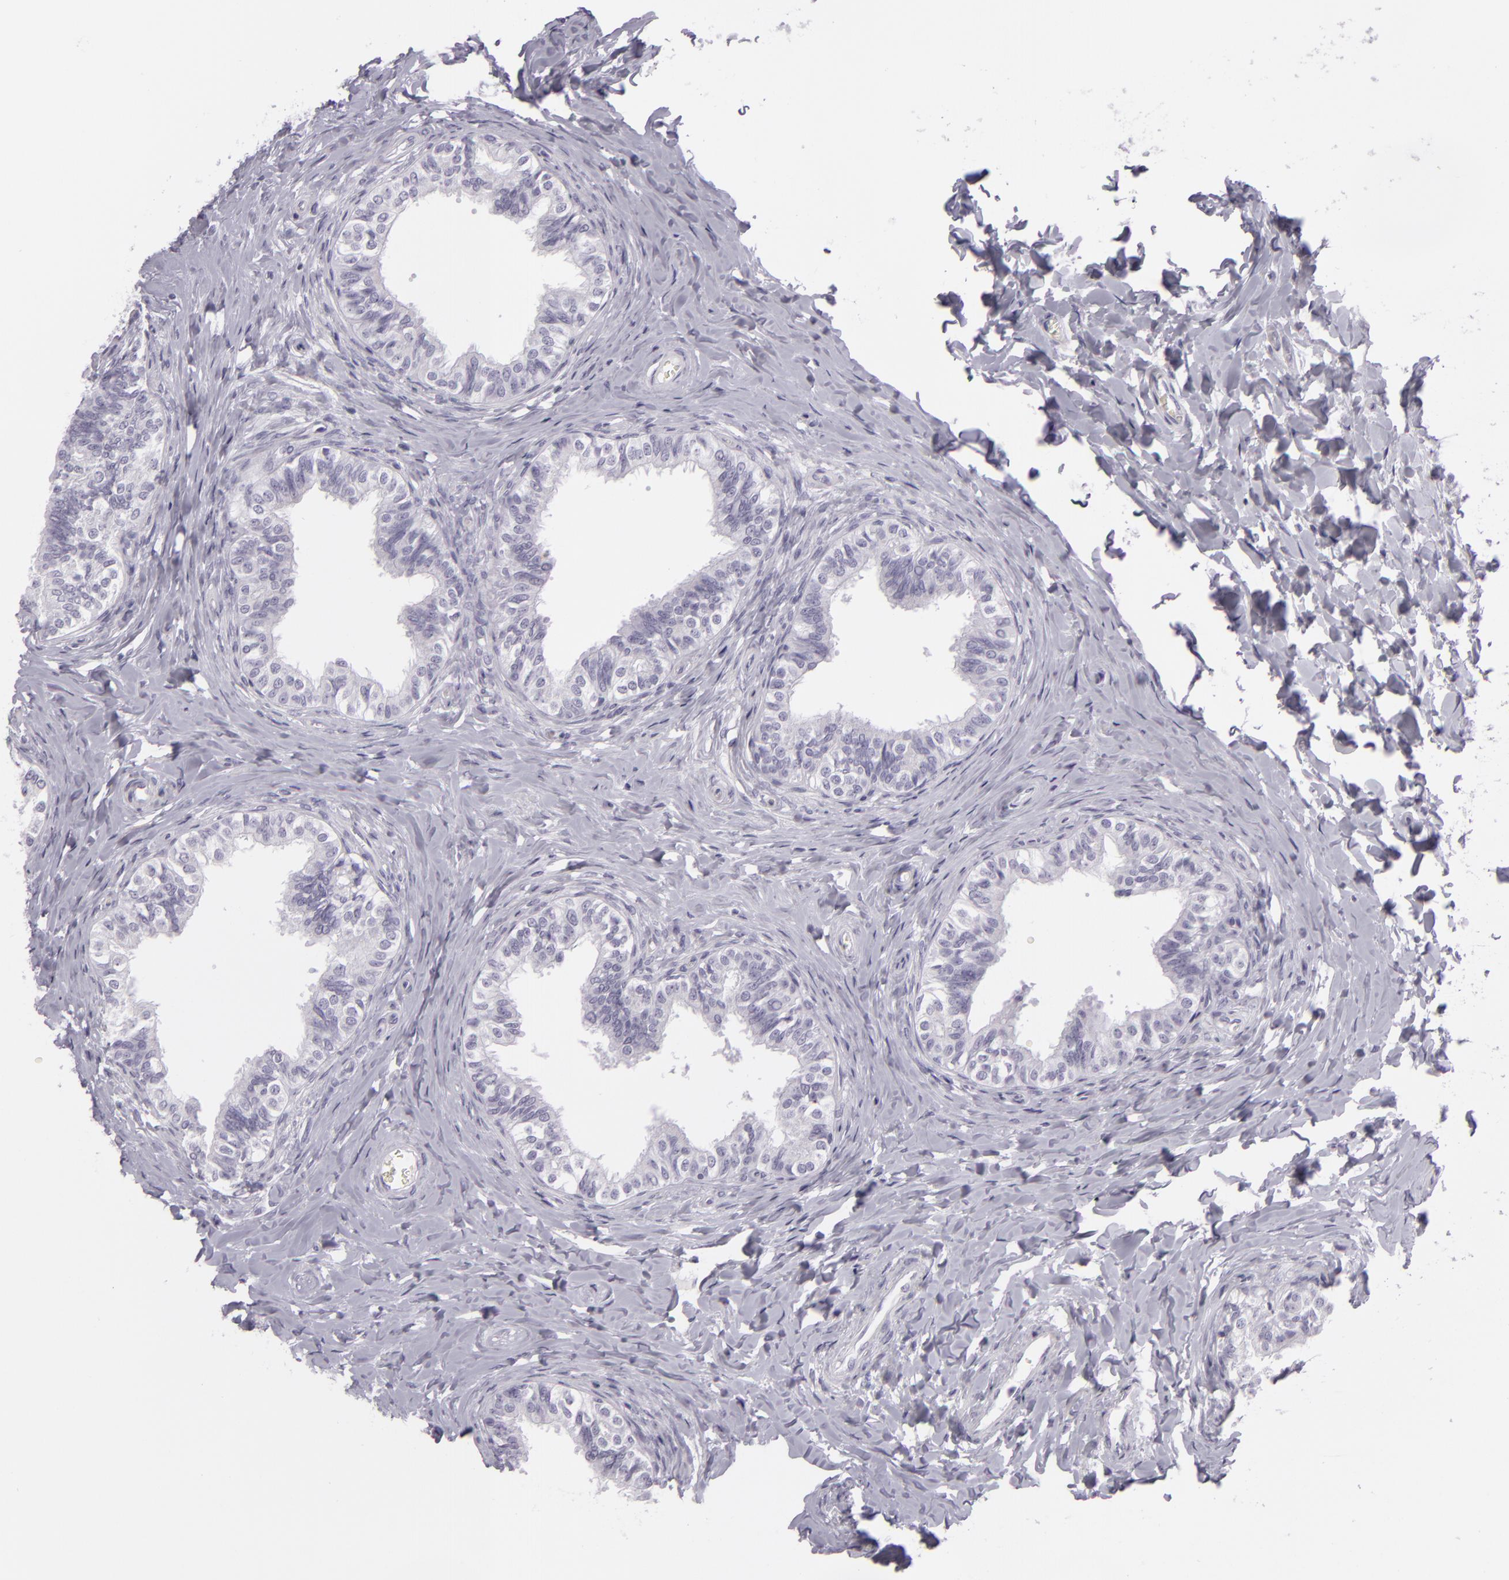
{"staining": {"intensity": "negative", "quantity": "none", "location": "none"}, "tissue": "epididymis", "cell_type": "Glandular cells", "image_type": "normal", "snomed": [{"axis": "morphology", "description": "Normal tissue, NOS"}, {"axis": "topography", "description": "Soft tissue"}, {"axis": "topography", "description": "Epididymis"}], "caption": "This image is of benign epididymis stained with immunohistochemistry to label a protein in brown with the nuclei are counter-stained blue. There is no expression in glandular cells.", "gene": "MCM3", "patient": {"sex": "male", "age": 26}}